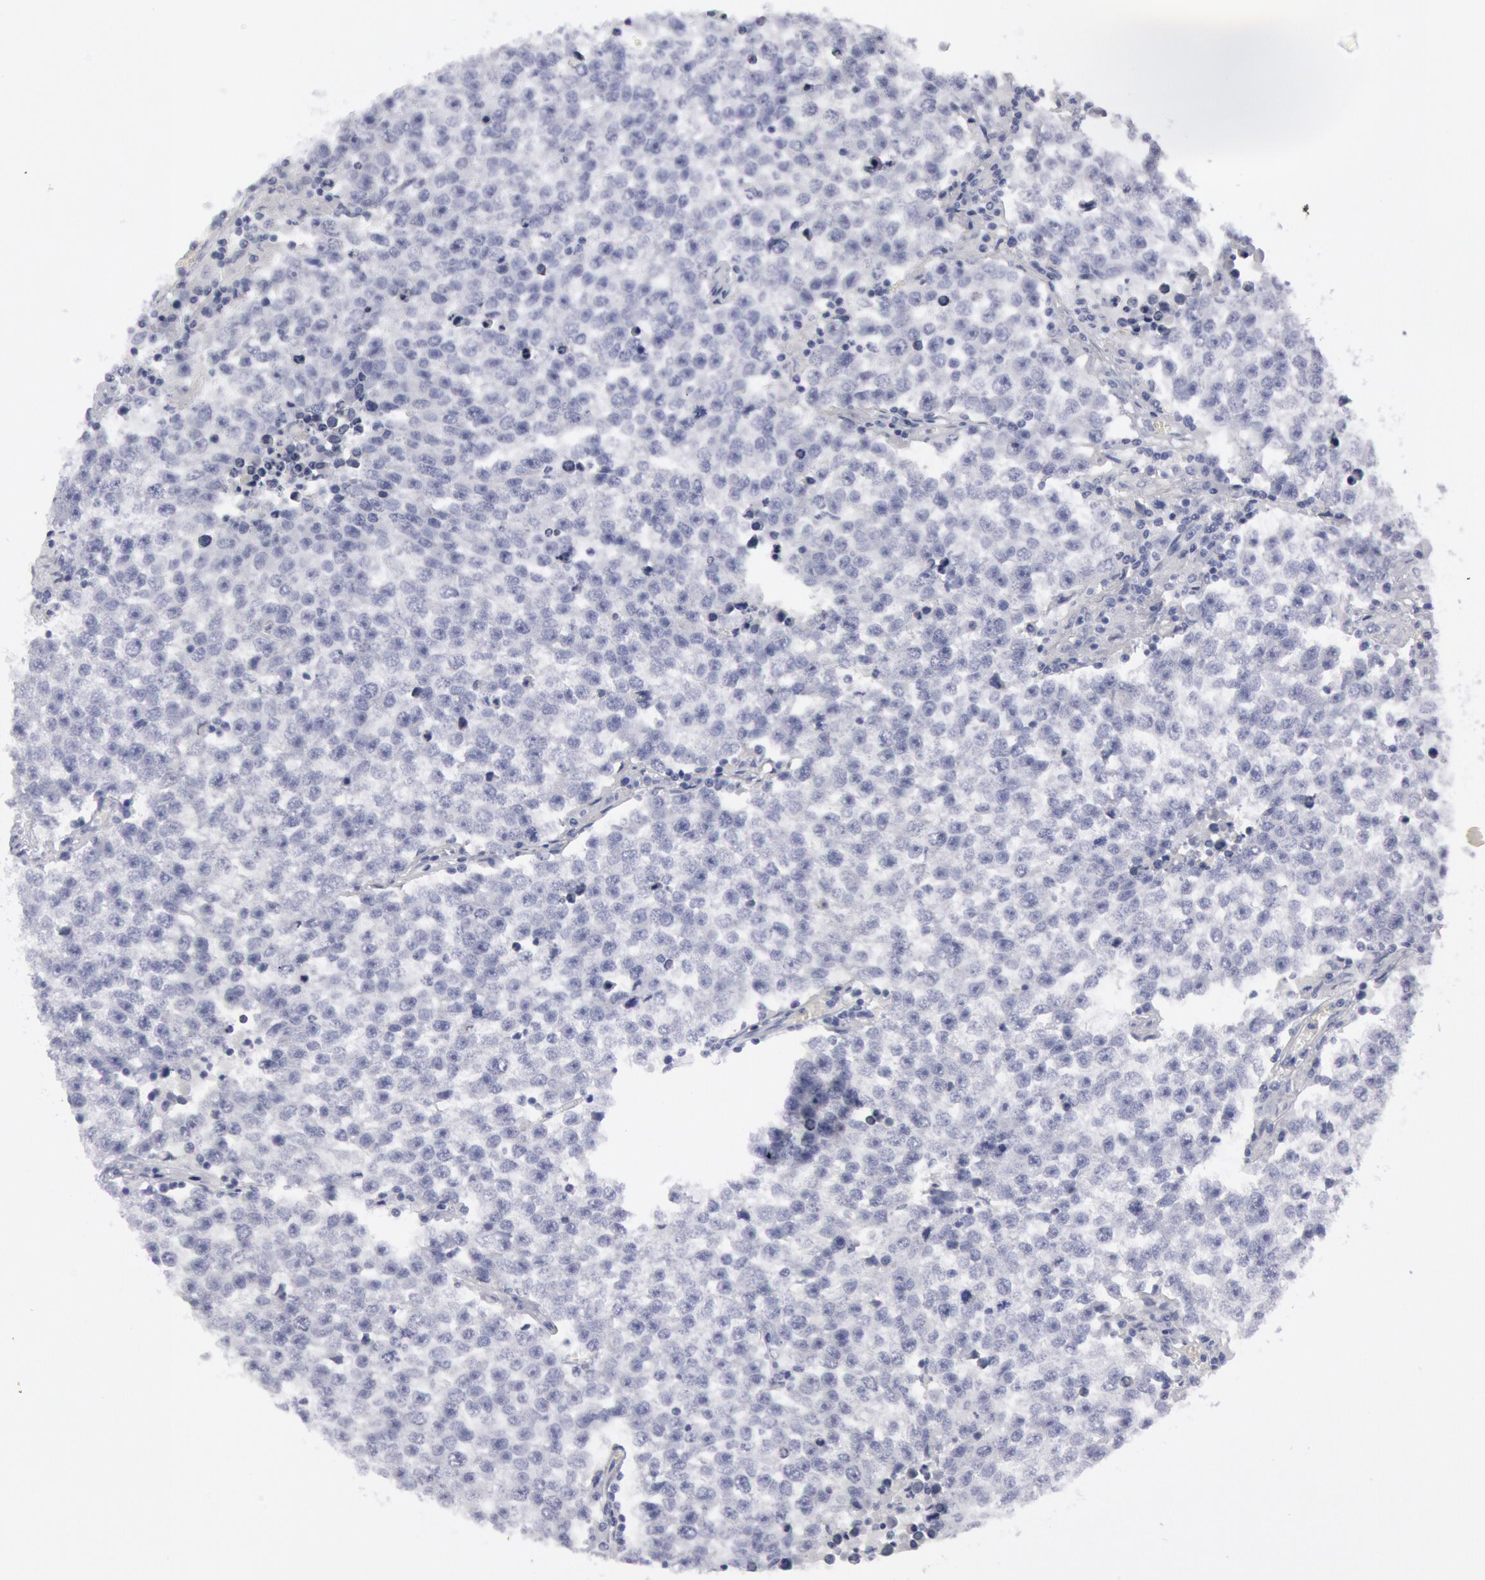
{"staining": {"intensity": "negative", "quantity": "none", "location": "none"}, "tissue": "testis cancer", "cell_type": "Tumor cells", "image_type": "cancer", "snomed": [{"axis": "morphology", "description": "Seminoma, NOS"}, {"axis": "topography", "description": "Testis"}], "caption": "Protein analysis of seminoma (testis) displays no significant staining in tumor cells.", "gene": "FHL1", "patient": {"sex": "male", "age": 36}}